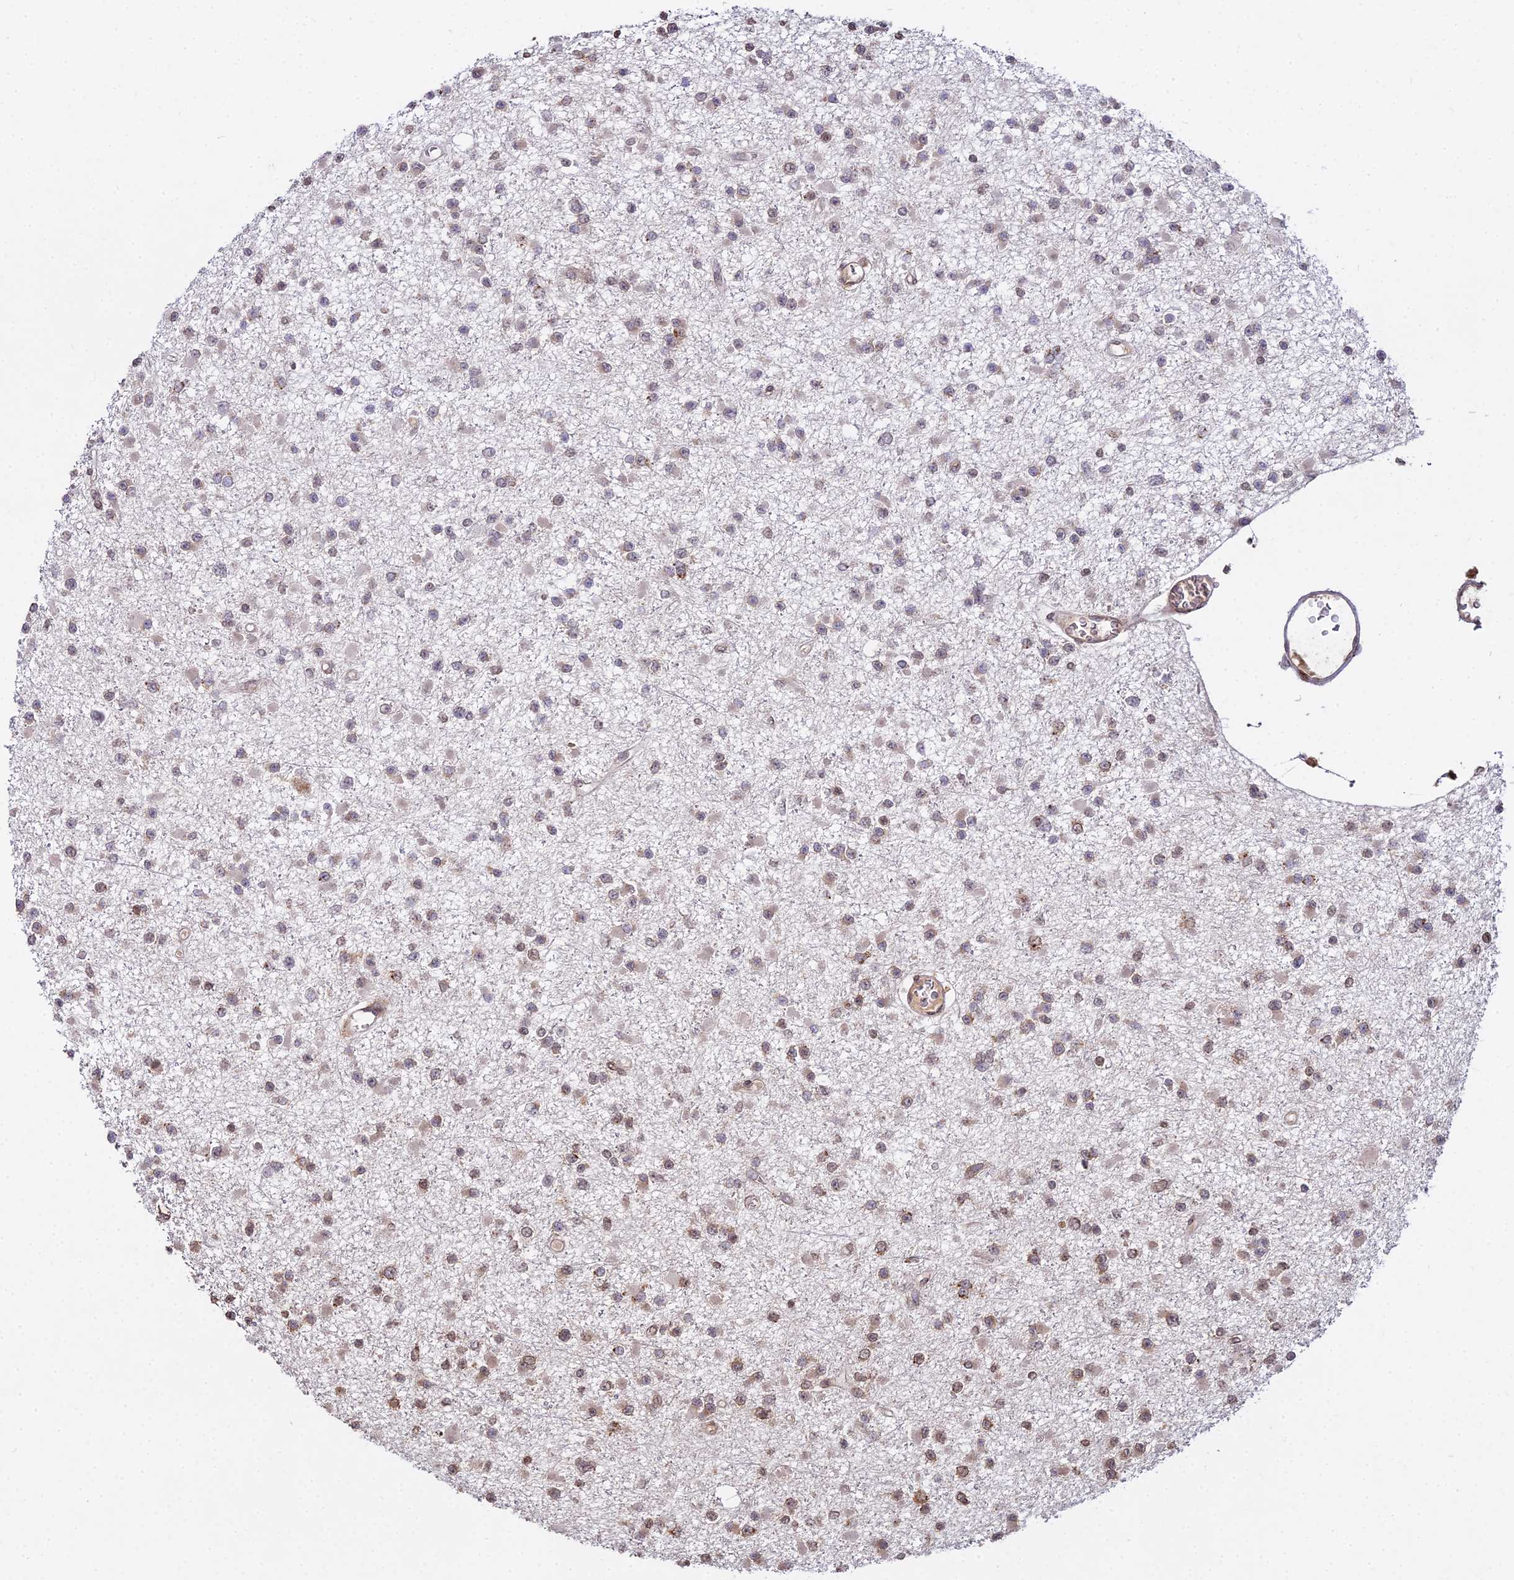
{"staining": {"intensity": "moderate", "quantity": "25%-75%", "location": "cytoplasmic/membranous"}, "tissue": "glioma", "cell_type": "Tumor cells", "image_type": "cancer", "snomed": [{"axis": "morphology", "description": "Glioma, malignant, Low grade"}, {"axis": "topography", "description": "Brain"}], "caption": "Immunohistochemistry micrograph of malignant glioma (low-grade) stained for a protein (brown), which displays medium levels of moderate cytoplasmic/membranous expression in about 25%-75% of tumor cells.", "gene": "RBMS2", "patient": {"sex": "female", "age": 22}}